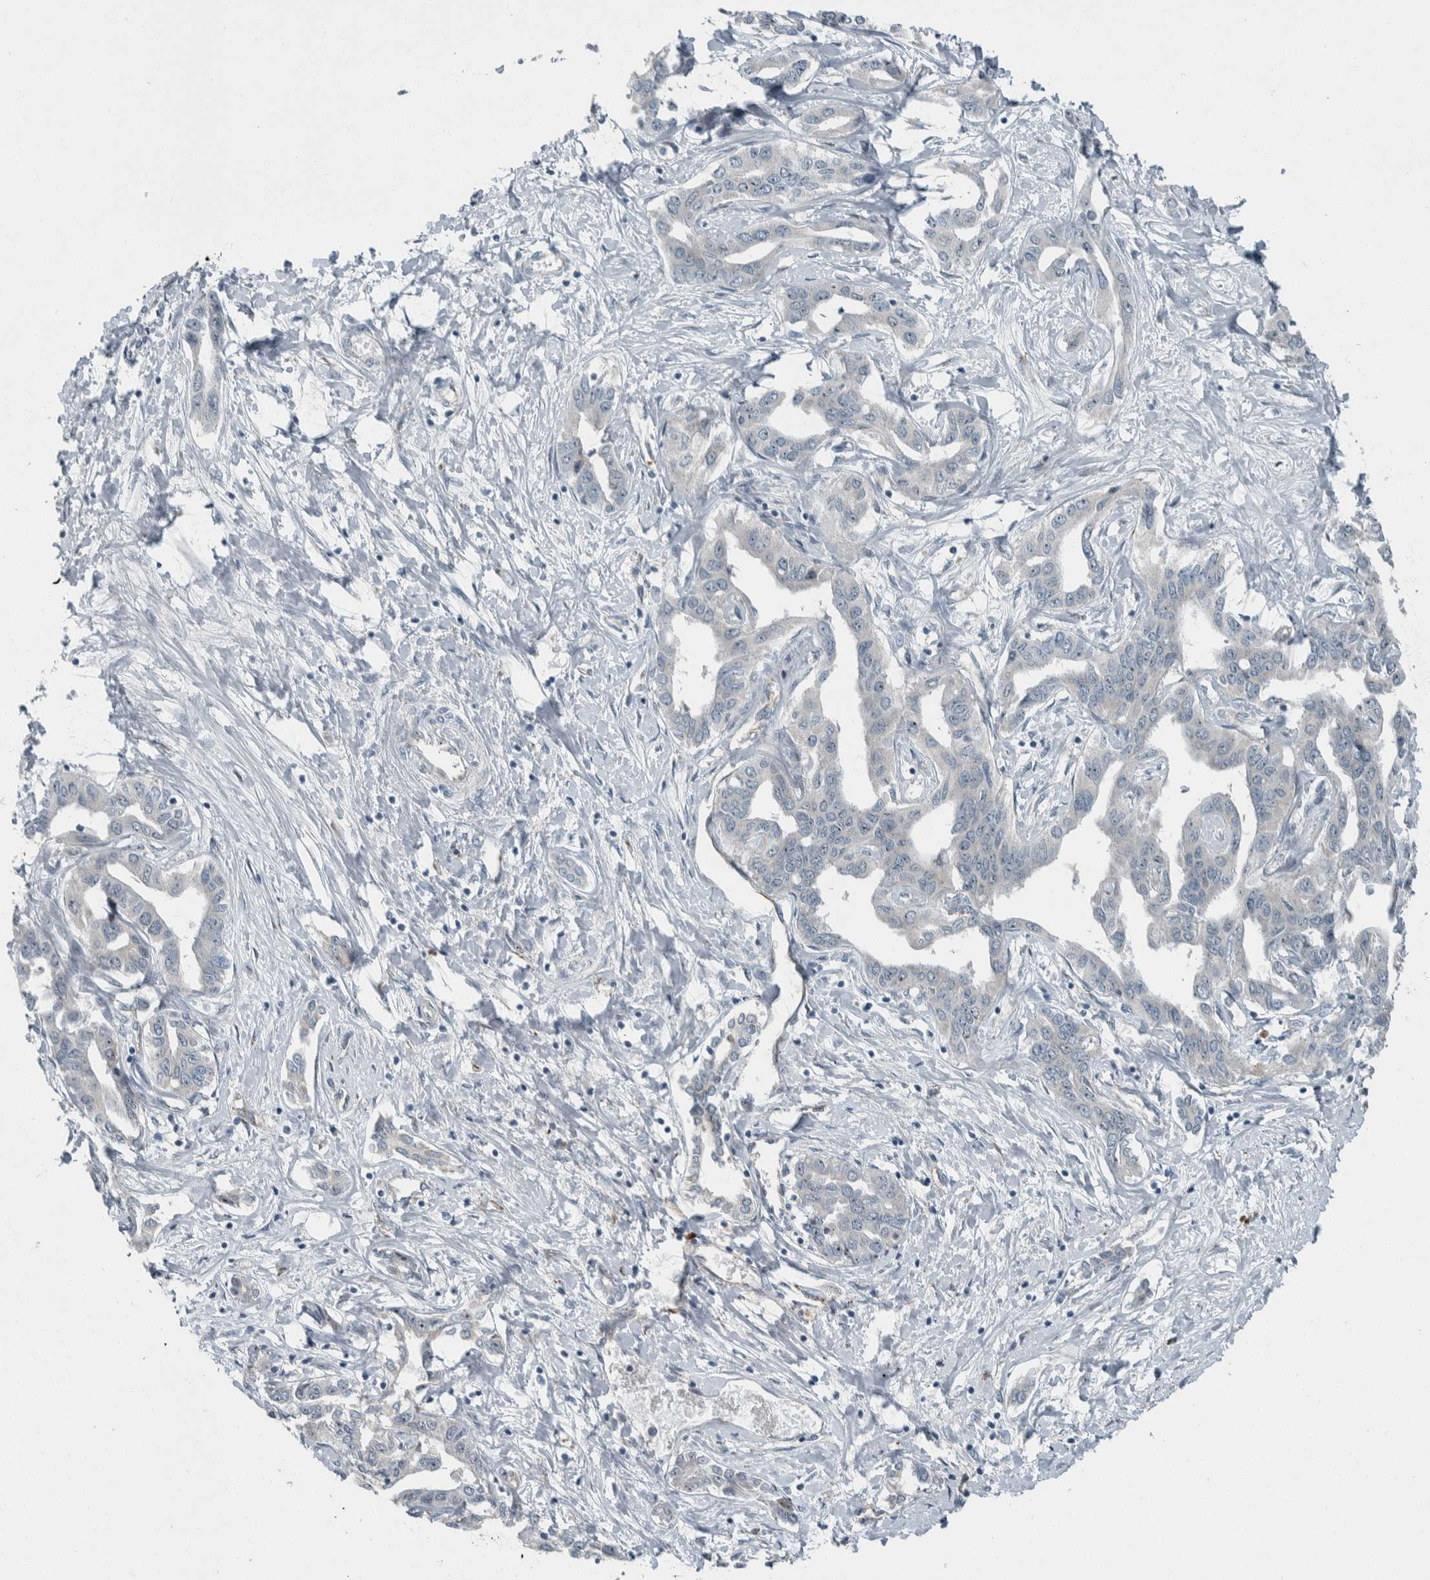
{"staining": {"intensity": "negative", "quantity": "none", "location": "none"}, "tissue": "liver cancer", "cell_type": "Tumor cells", "image_type": "cancer", "snomed": [{"axis": "morphology", "description": "Cholangiocarcinoma"}, {"axis": "topography", "description": "Liver"}], "caption": "DAB (3,3'-diaminobenzidine) immunohistochemical staining of human liver cancer demonstrates no significant positivity in tumor cells.", "gene": "USP25", "patient": {"sex": "male", "age": 59}}